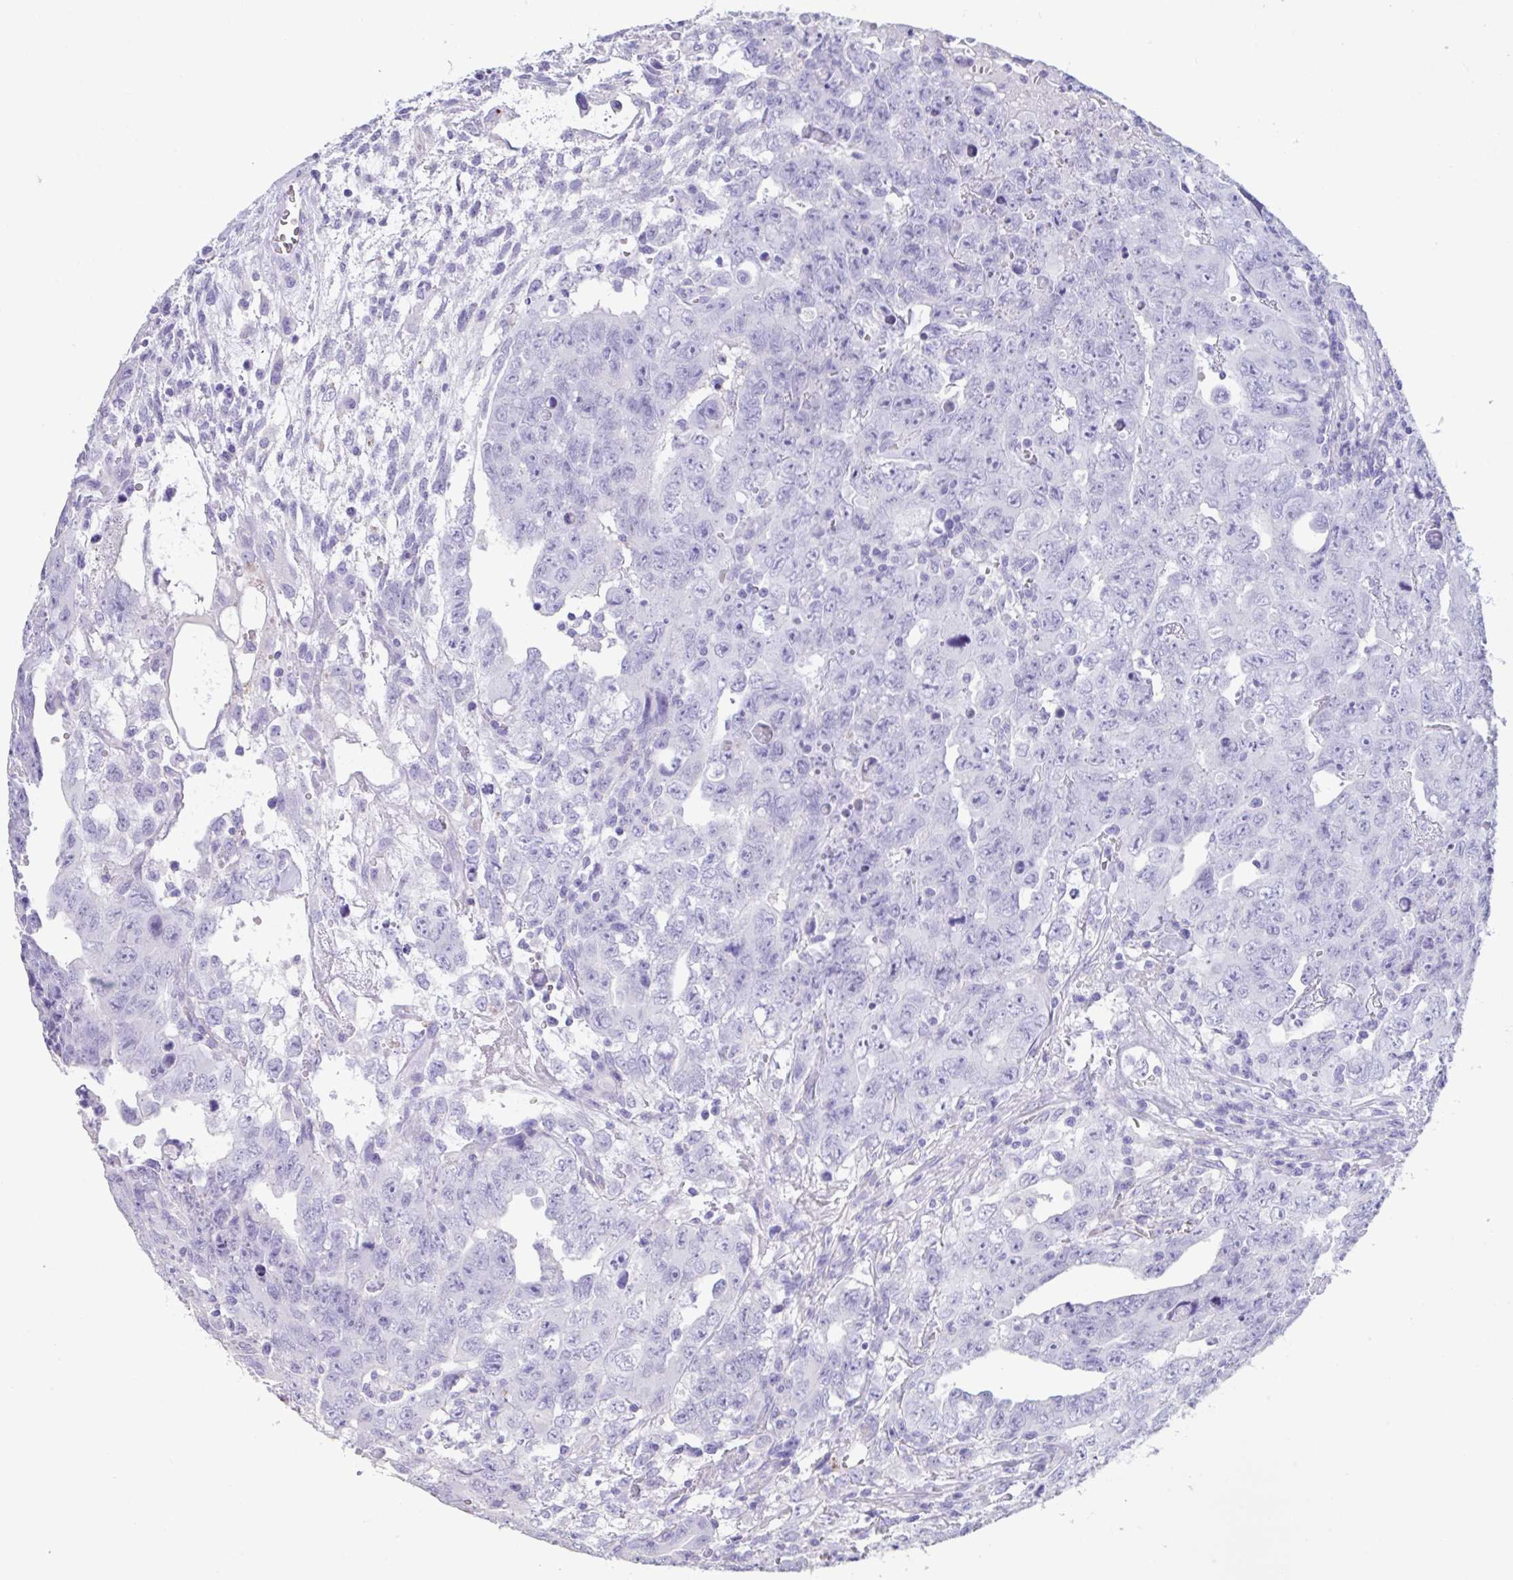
{"staining": {"intensity": "negative", "quantity": "none", "location": "none"}, "tissue": "testis cancer", "cell_type": "Tumor cells", "image_type": "cancer", "snomed": [{"axis": "morphology", "description": "Carcinoma, Embryonal, NOS"}, {"axis": "topography", "description": "Testis"}], "caption": "An immunohistochemistry image of testis cancer is shown. There is no staining in tumor cells of testis cancer.", "gene": "TNNC1", "patient": {"sex": "male", "age": 24}}